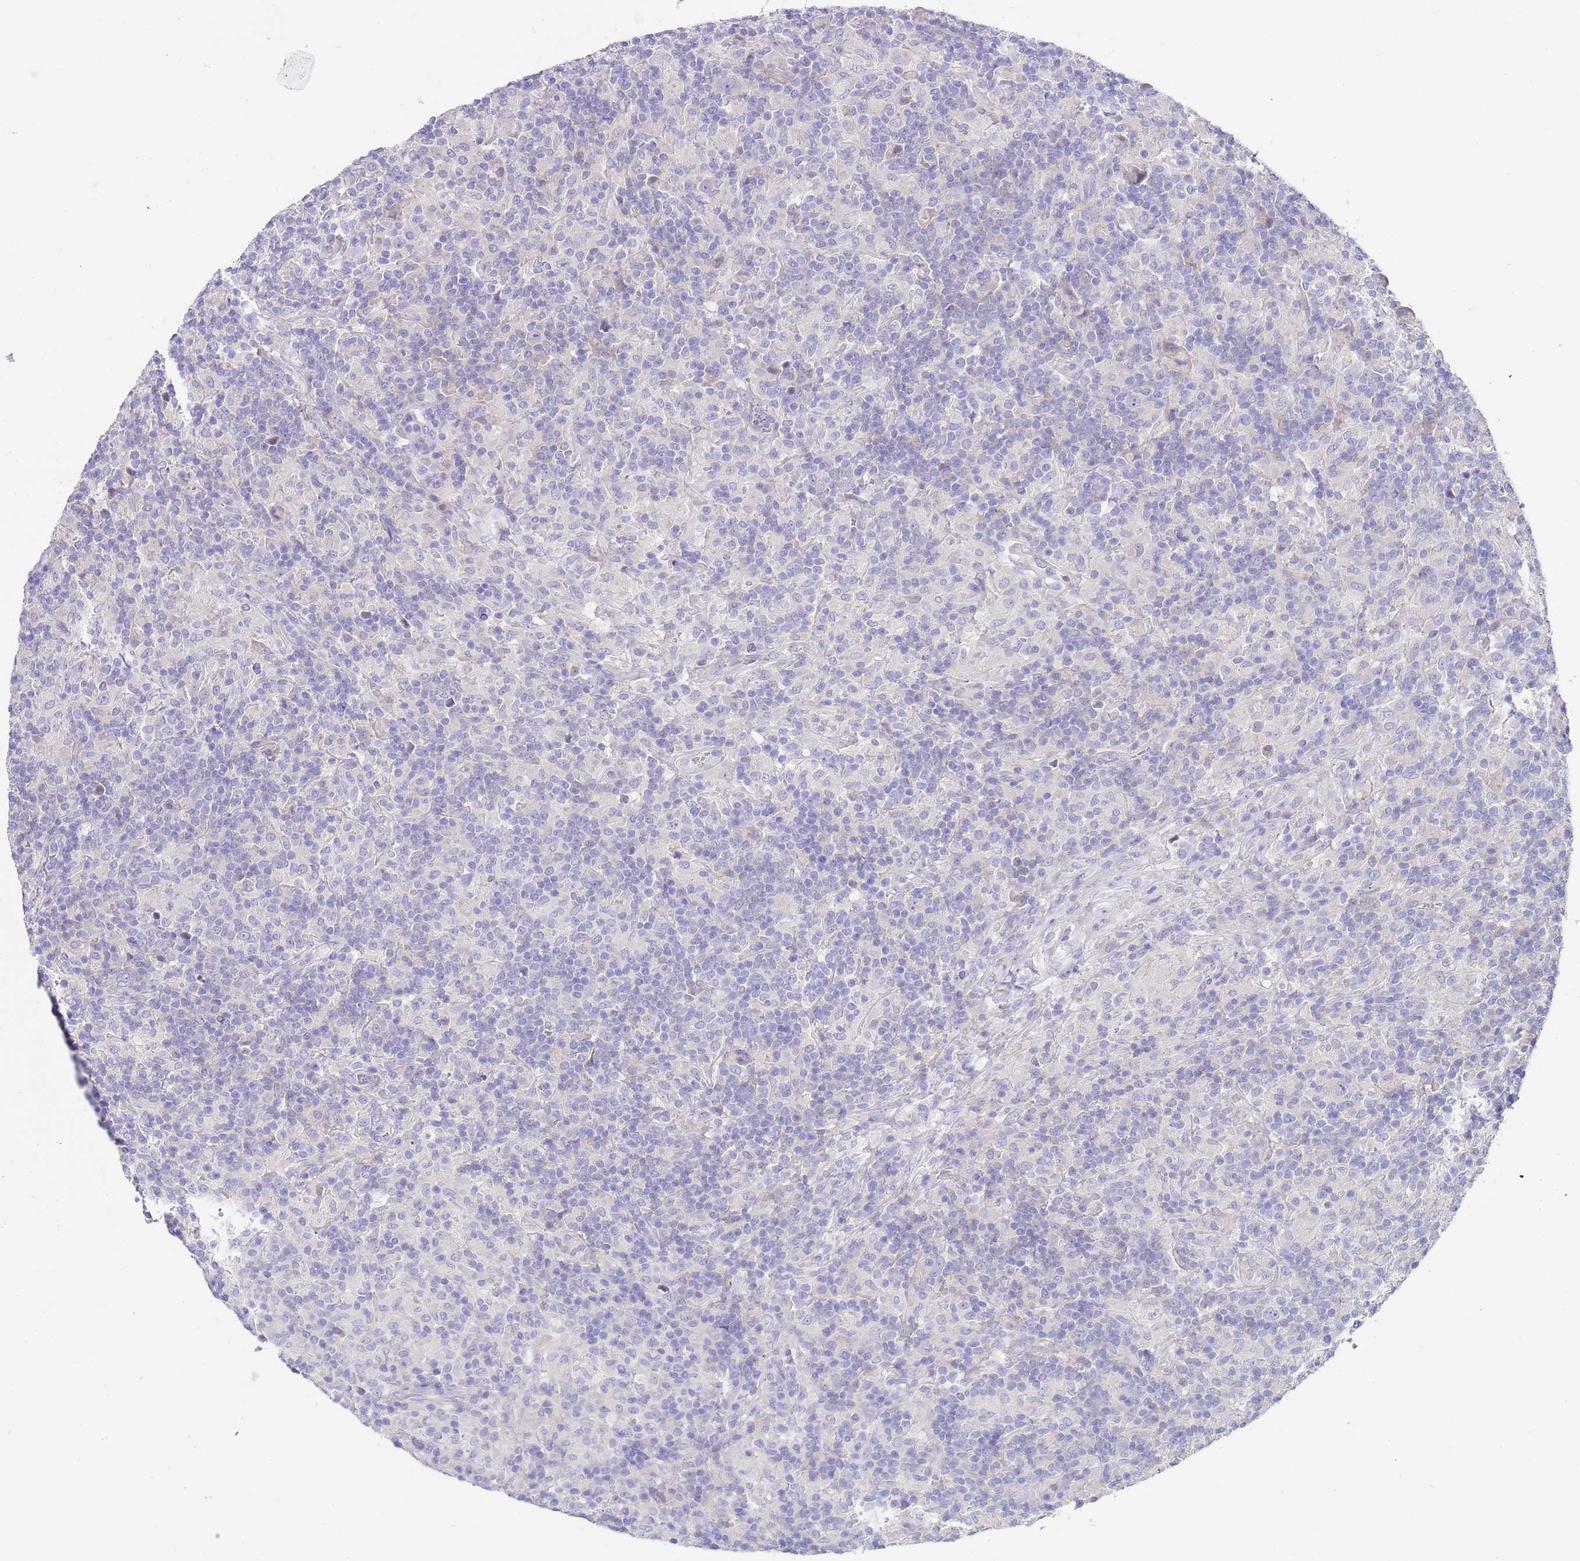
{"staining": {"intensity": "negative", "quantity": "none", "location": "none"}, "tissue": "lymphoma", "cell_type": "Tumor cells", "image_type": "cancer", "snomed": [{"axis": "morphology", "description": "Hodgkin's disease, NOS"}, {"axis": "topography", "description": "Lymph node"}], "caption": "A high-resolution histopathology image shows IHC staining of Hodgkin's disease, which reveals no significant expression in tumor cells.", "gene": "TYW1", "patient": {"sex": "male", "age": 70}}